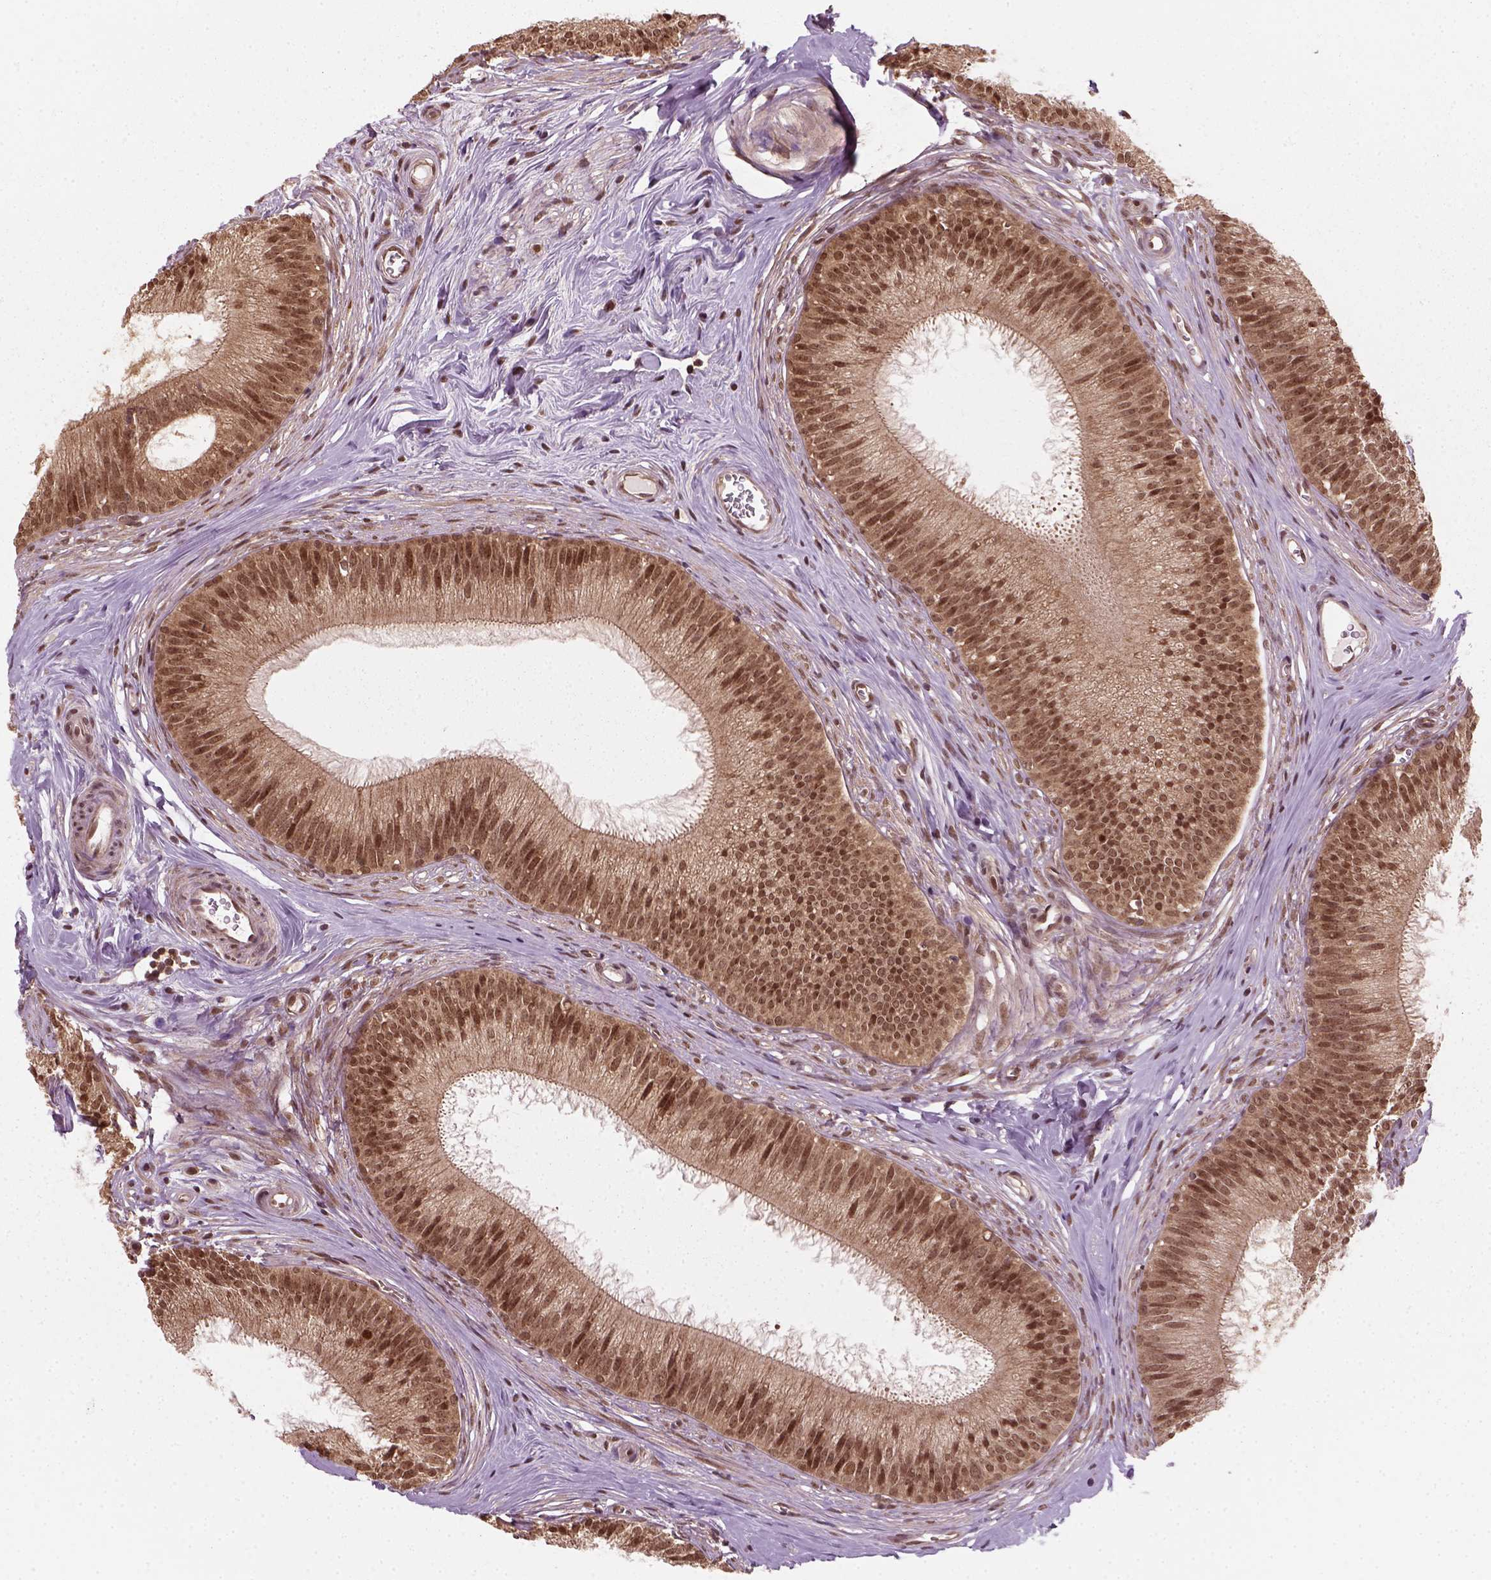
{"staining": {"intensity": "strong", "quantity": "<25%", "location": "cytoplasmic/membranous,nuclear"}, "tissue": "epididymis", "cell_type": "Glandular cells", "image_type": "normal", "snomed": [{"axis": "morphology", "description": "Normal tissue, NOS"}, {"axis": "topography", "description": "Epididymis"}], "caption": "Glandular cells demonstrate medium levels of strong cytoplasmic/membranous,nuclear positivity in about <25% of cells in benign human epididymis.", "gene": "NUDT9", "patient": {"sex": "male", "age": 24}}